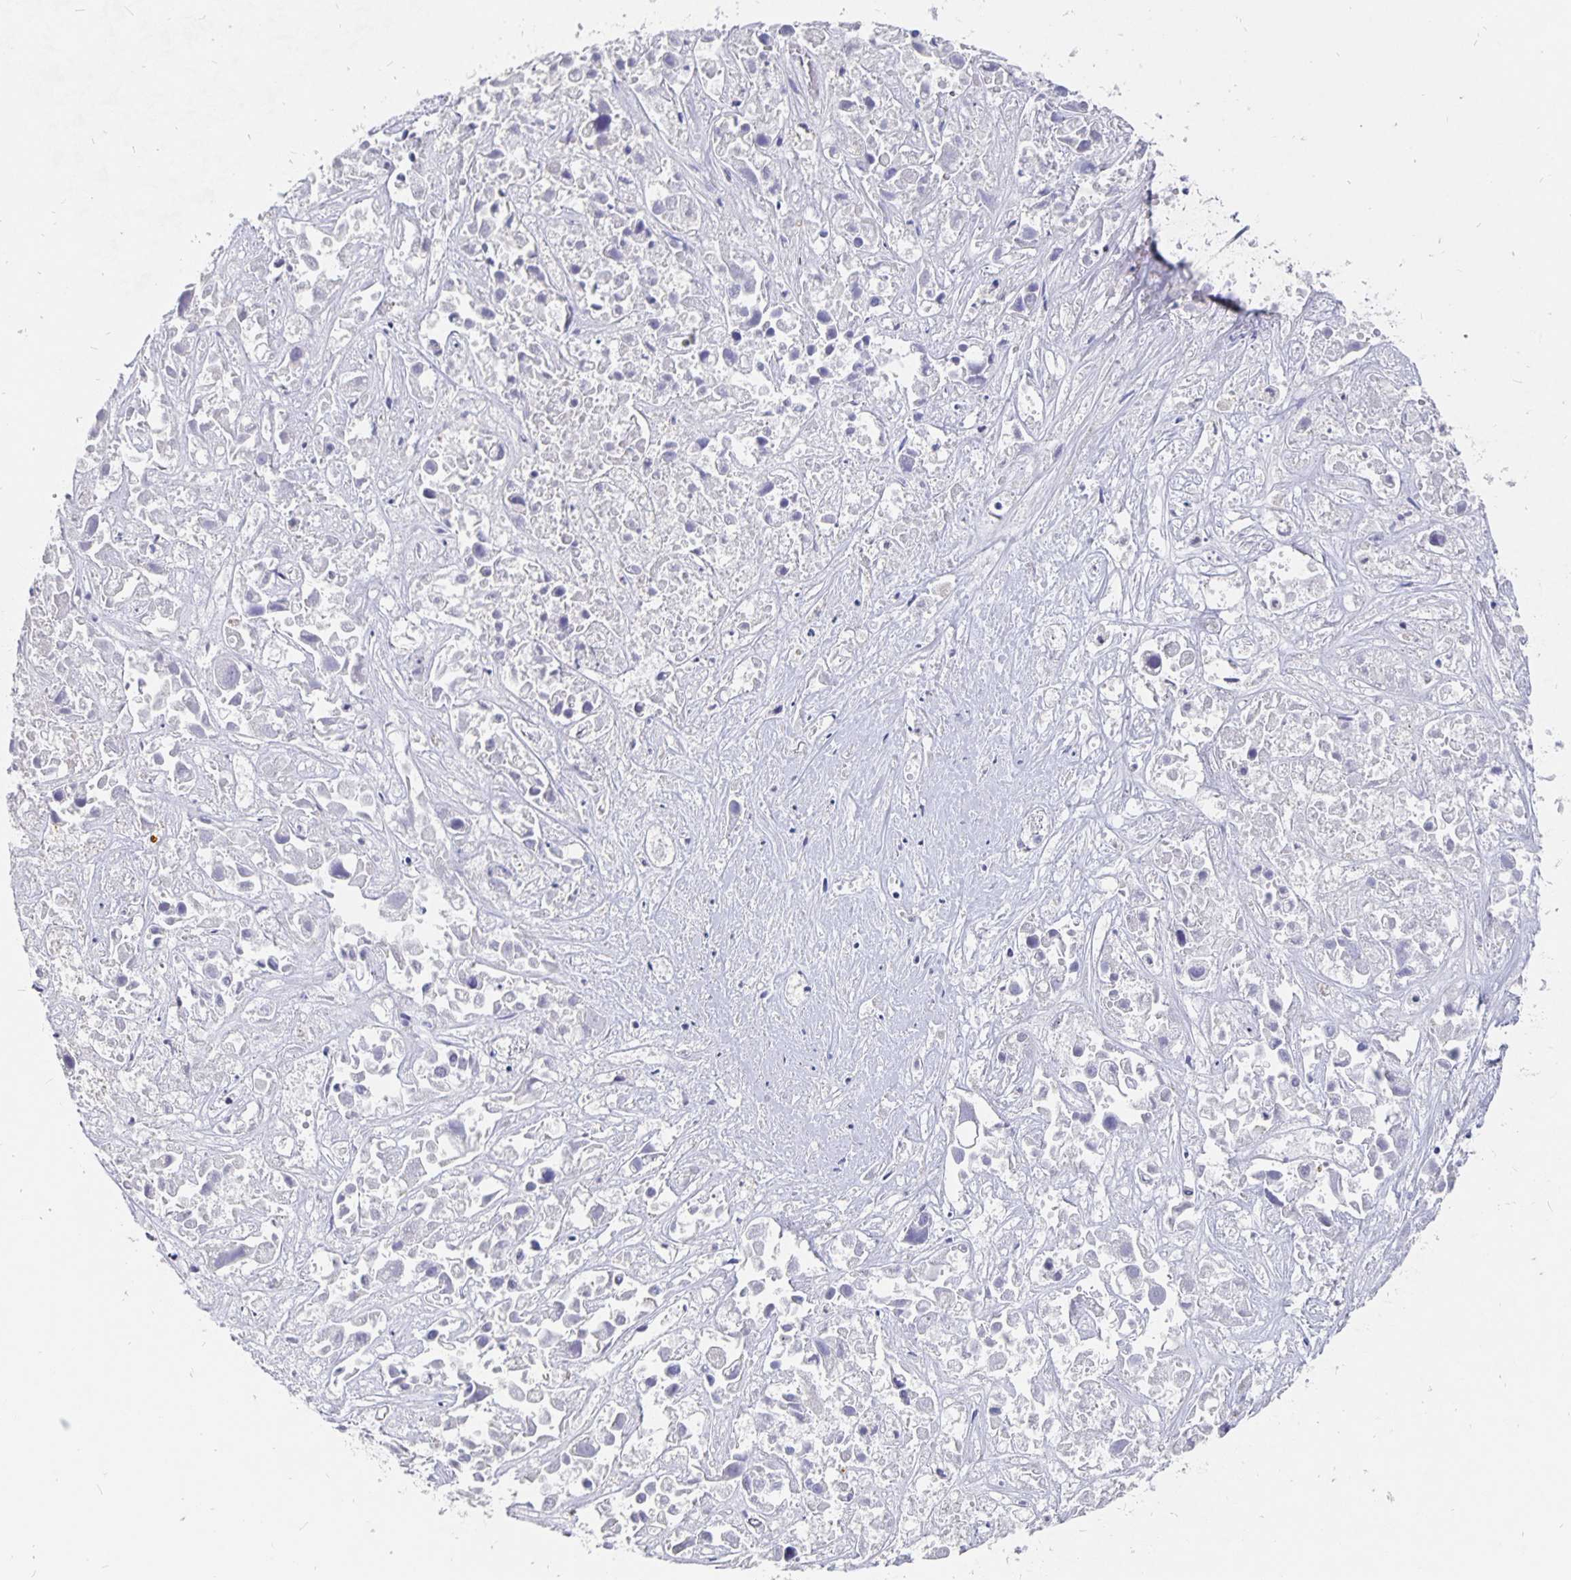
{"staining": {"intensity": "negative", "quantity": "none", "location": "none"}, "tissue": "liver cancer", "cell_type": "Tumor cells", "image_type": "cancer", "snomed": [{"axis": "morphology", "description": "Cholangiocarcinoma"}, {"axis": "topography", "description": "Liver"}], "caption": "Immunohistochemistry (IHC) of liver cancer exhibits no expression in tumor cells. Brightfield microscopy of immunohistochemistry (IHC) stained with DAB (brown) and hematoxylin (blue), captured at high magnification.", "gene": "SMOC1", "patient": {"sex": "male", "age": 81}}